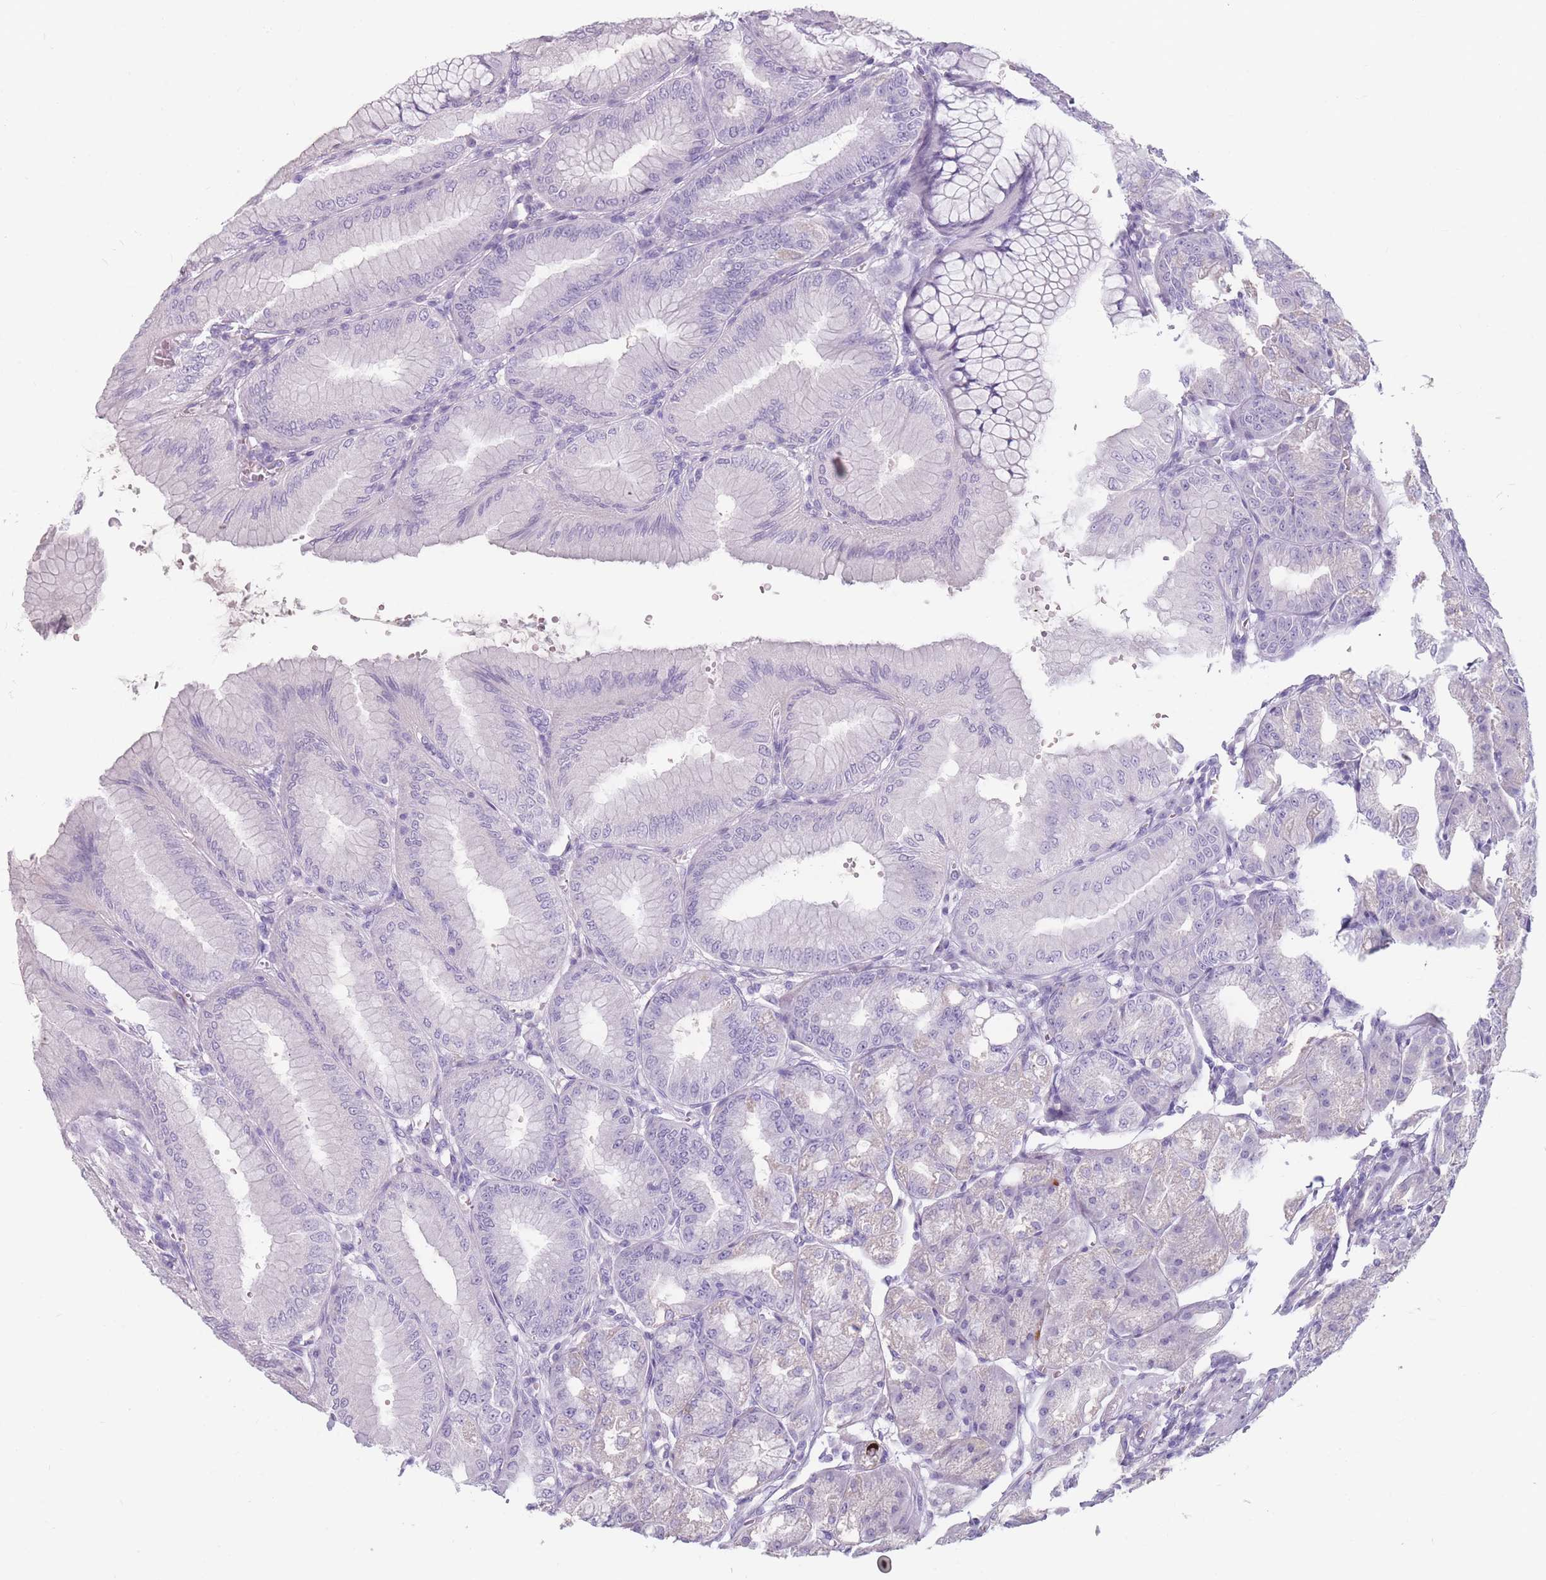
{"staining": {"intensity": "negative", "quantity": "none", "location": "none"}, "tissue": "stomach", "cell_type": "Glandular cells", "image_type": "normal", "snomed": [{"axis": "morphology", "description": "Normal tissue, NOS"}, {"axis": "topography", "description": "Stomach, lower"}], "caption": "This is a histopathology image of IHC staining of benign stomach, which shows no expression in glandular cells.", "gene": "CCNO", "patient": {"sex": "male", "age": 71}}